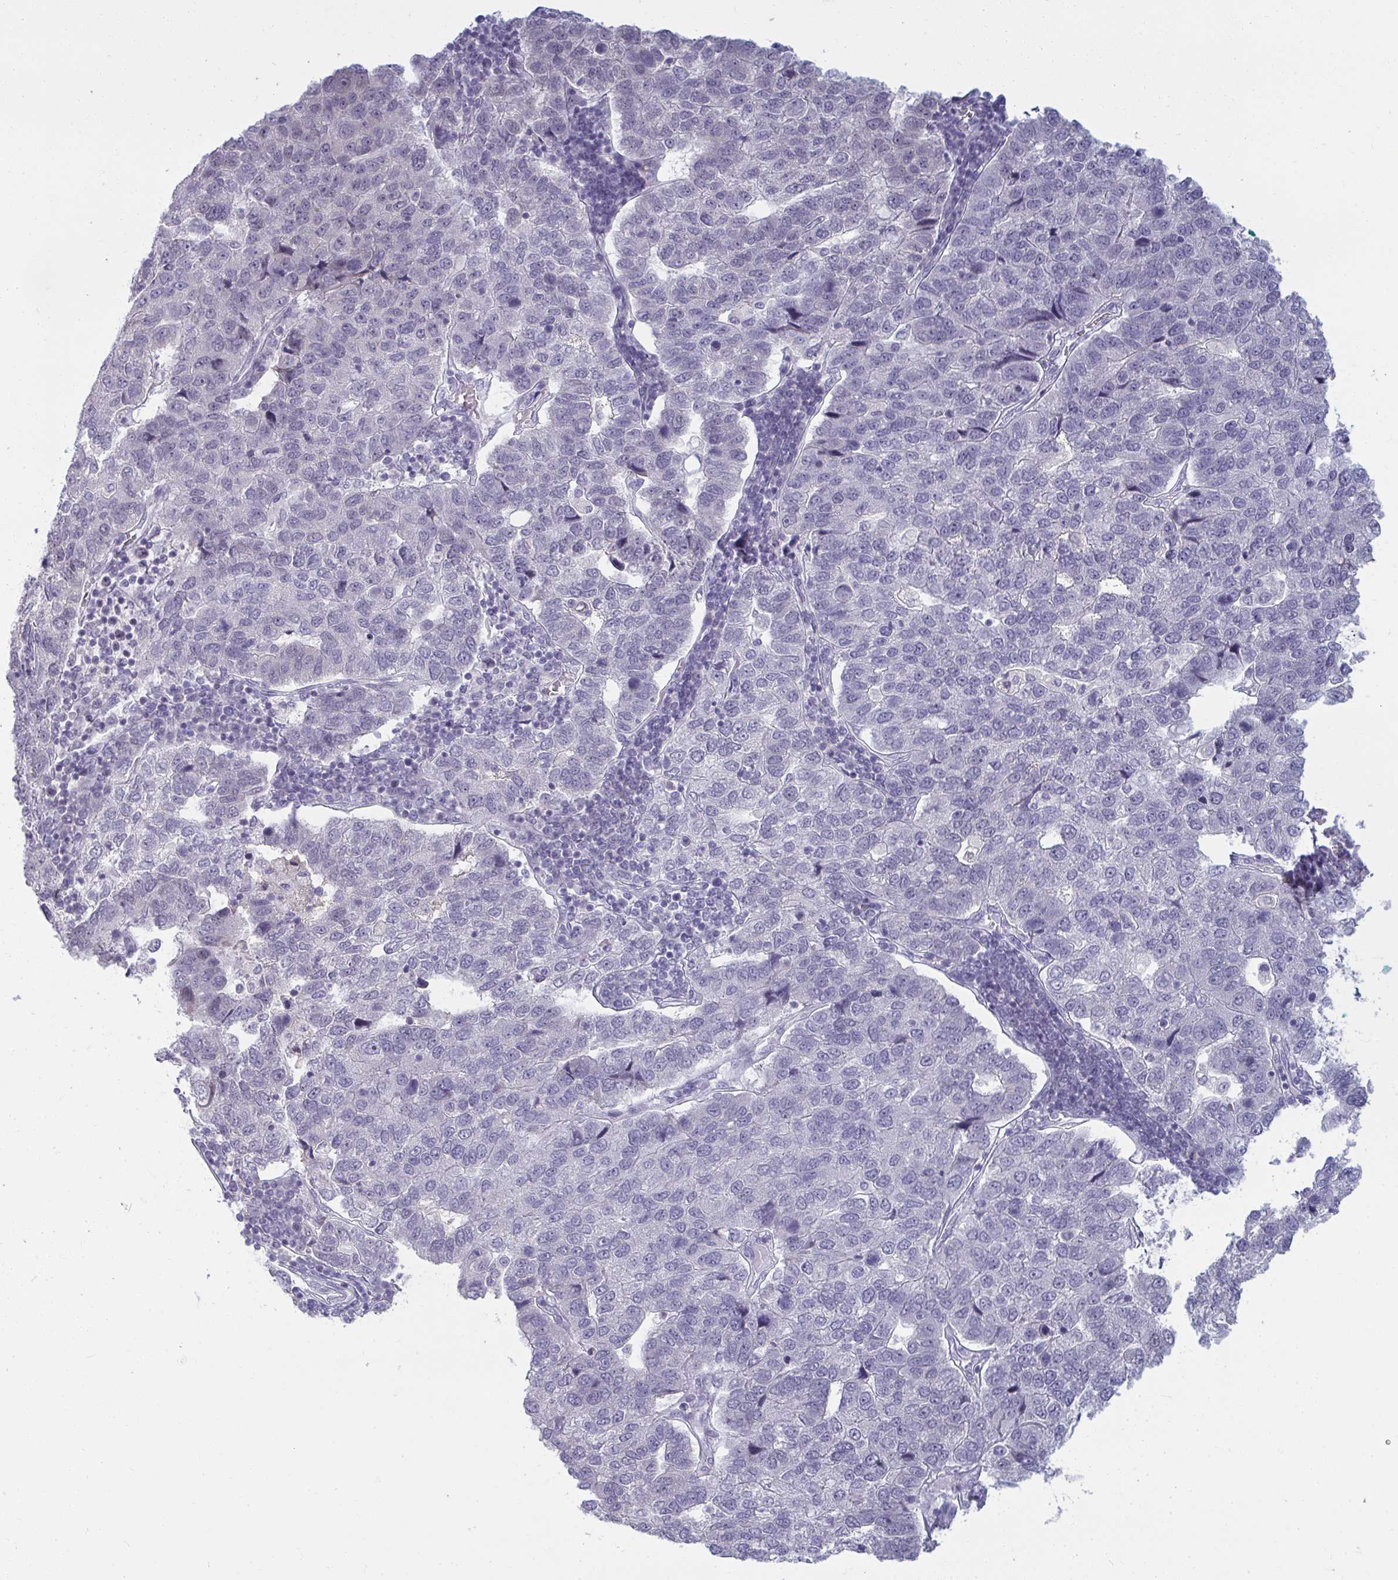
{"staining": {"intensity": "negative", "quantity": "none", "location": "none"}, "tissue": "pancreatic cancer", "cell_type": "Tumor cells", "image_type": "cancer", "snomed": [{"axis": "morphology", "description": "Adenocarcinoma, NOS"}, {"axis": "topography", "description": "Pancreas"}], "caption": "Immunohistochemistry (IHC) of pancreatic cancer demonstrates no positivity in tumor cells.", "gene": "RNASEH1", "patient": {"sex": "female", "age": 61}}